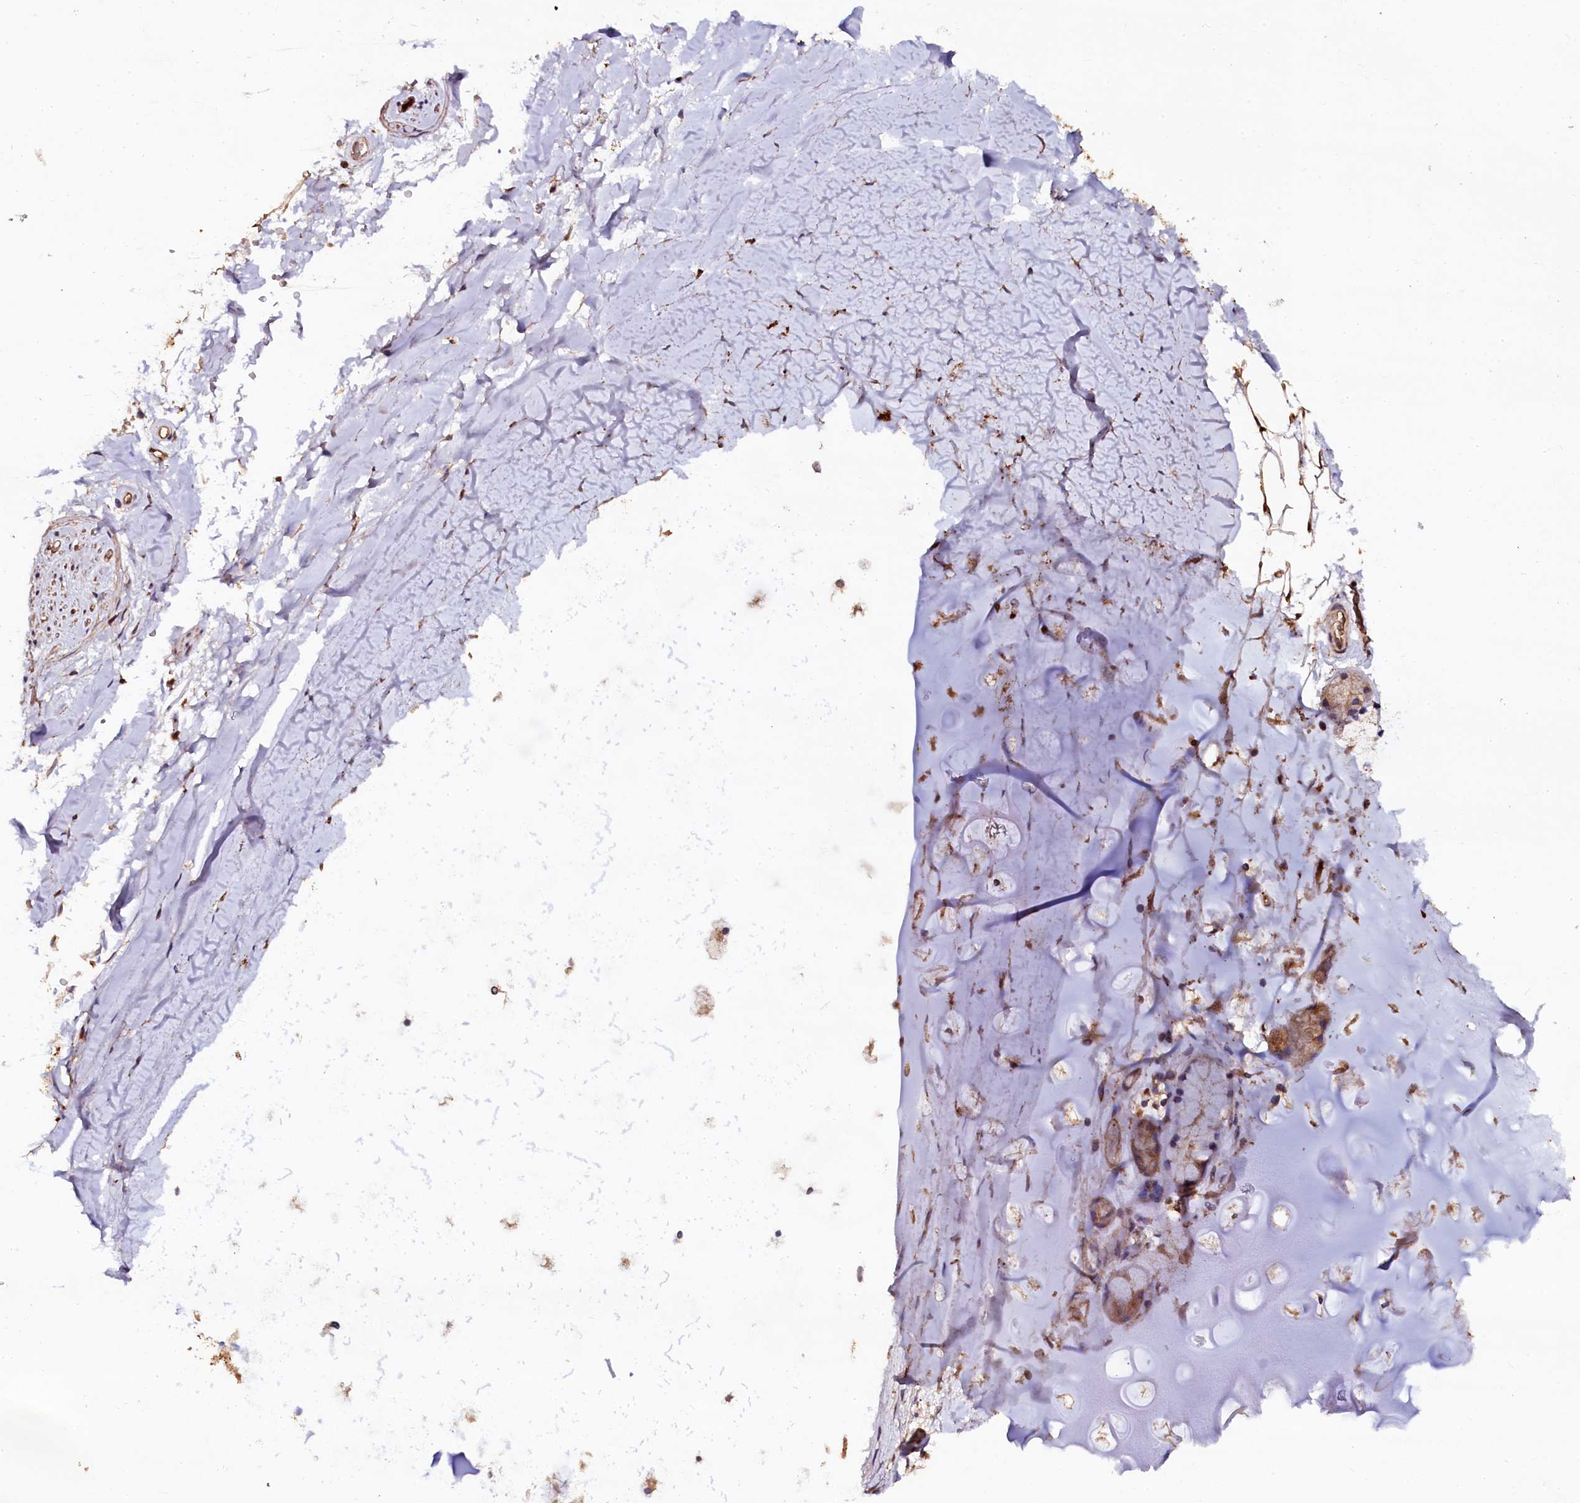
{"staining": {"intensity": "negative", "quantity": "none", "location": "none"}, "tissue": "adipose tissue", "cell_type": "Adipocytes", "image_type": "normal", "snomed": [{"axis": "morphology", "description": "Normal tissue, NOS"}, {"axis": "topography", "description": "Lymph node"}, {"axis": "topography", "description": "Bronchus"}], "caption": "This photomicrograph is of benign adipose tissue stained with immunohistochemistry to label a protein in brown with the nuclei are counter-stained blue. There is no expression in adipocytes.", "gene": "APPL2", "patient": {"sex": "male", "age": 63}}